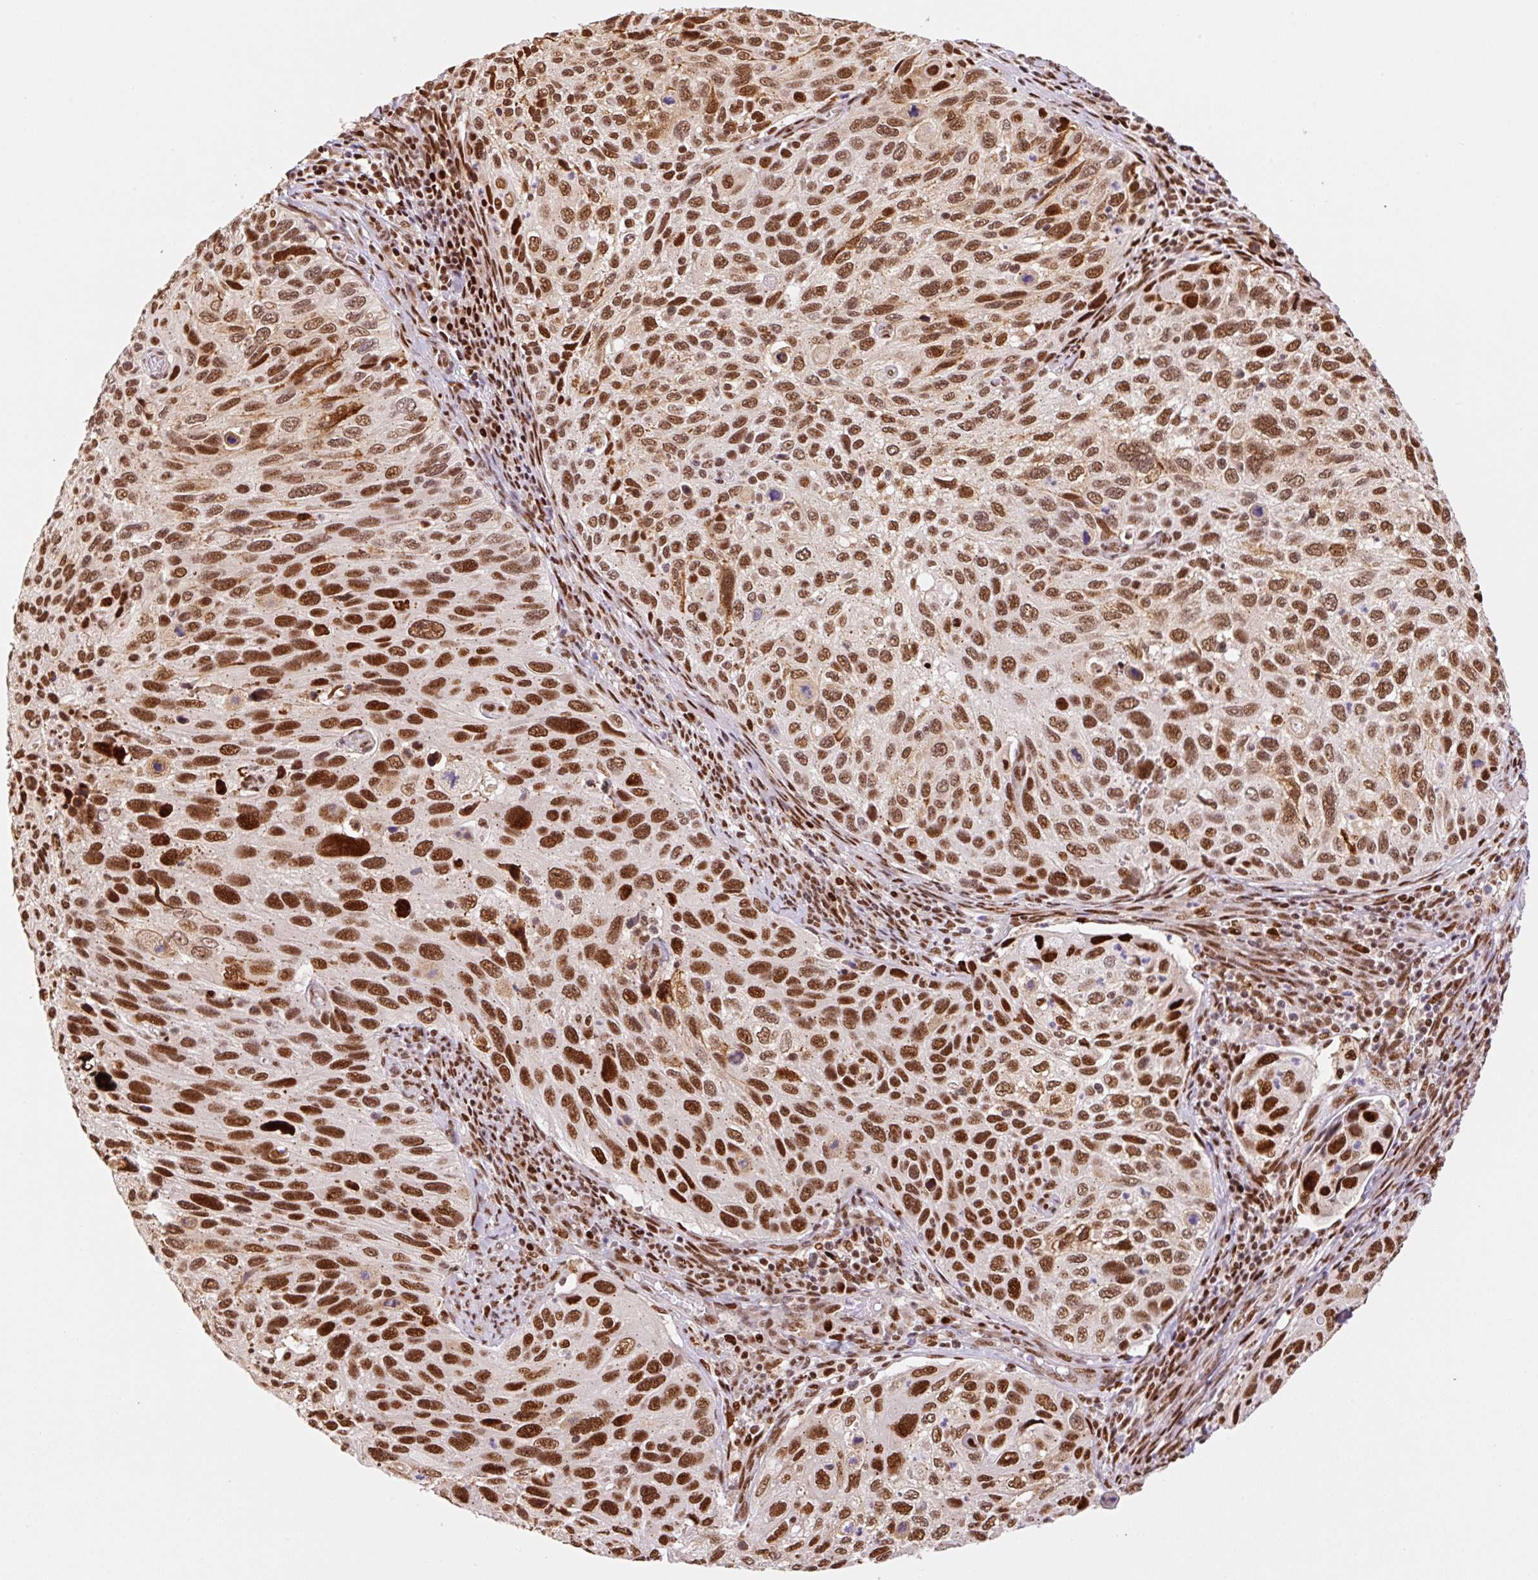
{"staining": {"intensity": "strong", "quantity": ">75%", "location": "nuclear"}, "tissue": "cervical cancer", "cell_type": "Tumor cells", "image_type": "cancer", "snomed": [{"axis": "morphology", "description": "Squamous cell carcinoma, NOS"}, {"axis": "topography", "description": "Cervix"}], "caption": "Human cervical cancer stained with a protein marker displays strong staining in tumor cells.", "gene": "GPR139", "patient": {"sex": "female", "age": 70}}